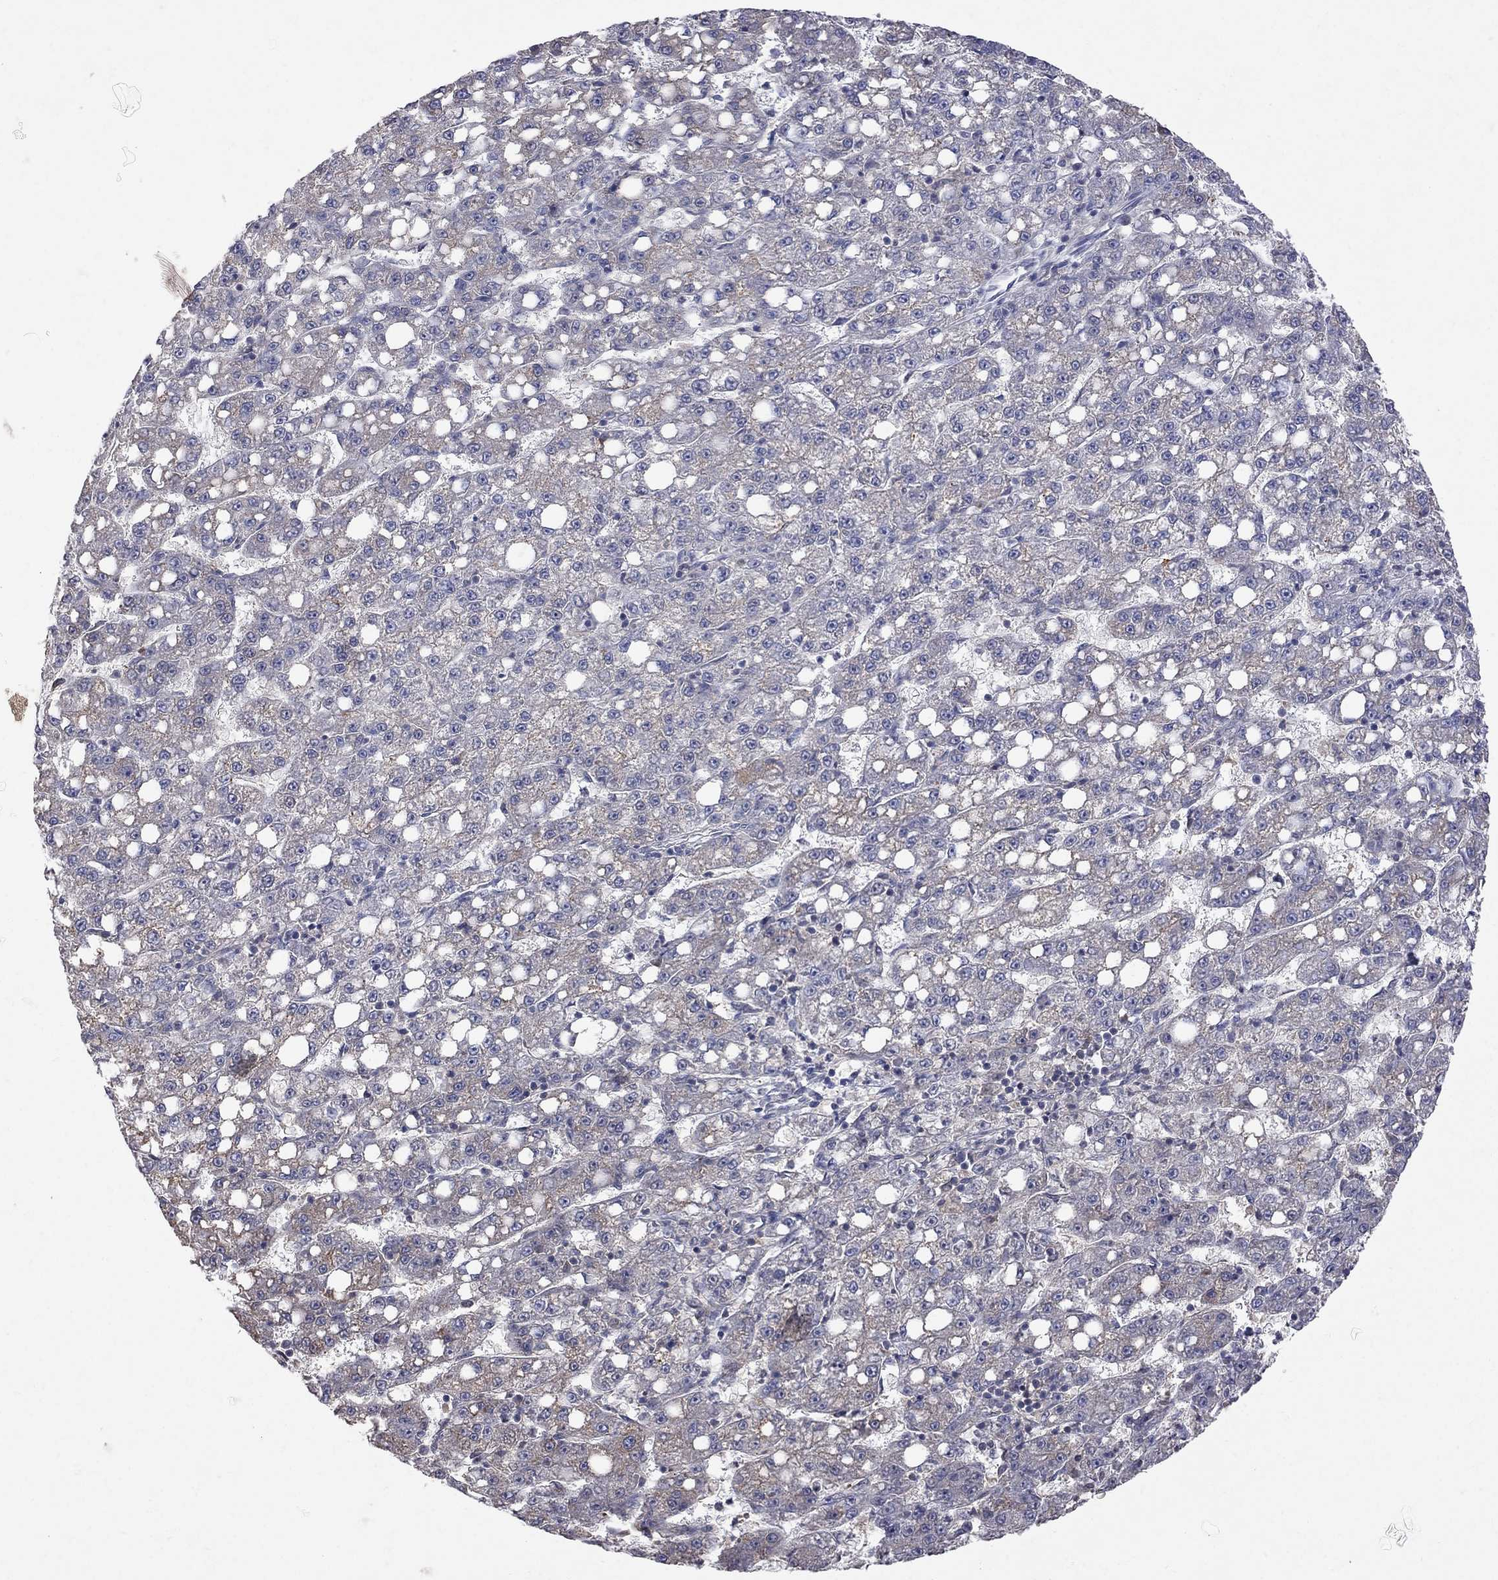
{"staining": {"intensity": "weak", "quantity": "<25%", "location": "cytoplasmic/membranous"}, "tissue": "liver cancer", "cell_type": "Tumor cells", "image_type": "cancer", "snomed": [{"axis": "morphology", "description": "Carcinoma, Hepatocellular, NOS"}, {"axis": "topography", "description": "Liver"}], "caption": "A histopathology image of human liver cancer is negative for staining in tumor cells.", "gene": "ABI3", "patient": {"sex": "female", "age": 65}}